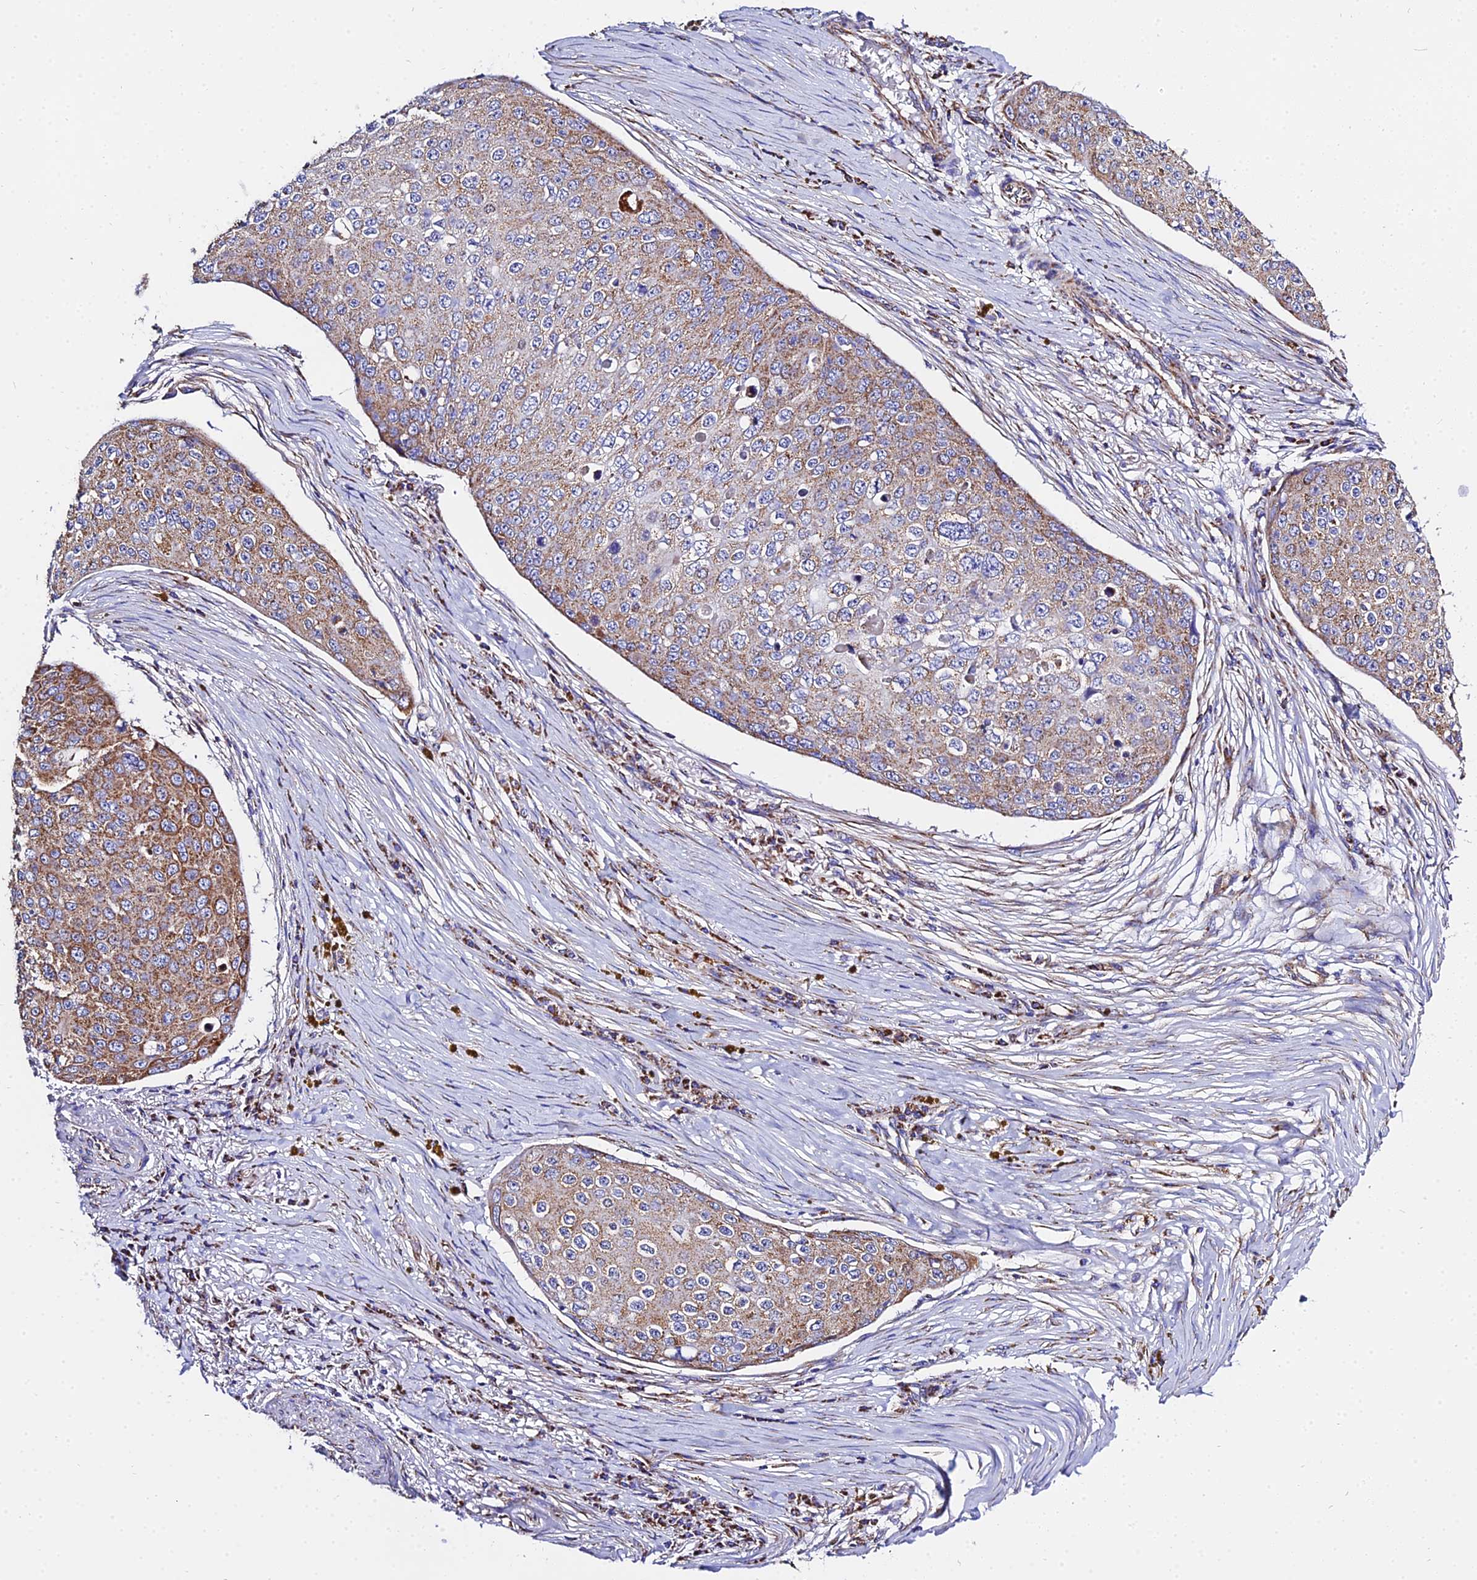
{"staining": {"intensity": "moderate", "quantity": ">75%", "location": "cytoplasmic/membranous"}, "tissue": "skin cancer", "cell_type": "Tumor cells", "image_type": "cancer", "snomed": [{"axis": "morphology", "description": "Squamous cell carcinoma, NOS"}, {"axis": "topography", "description": "Skin"}], "caption": "Skin squamous cell carcinoma was stained to show a protein in brown. There is medium levels of moderate cytoplasmic/membranous staining in approximately >75% of tumor cells.", "gene": "ZNF573", "patient": {"sex": "male", "age": 71}}